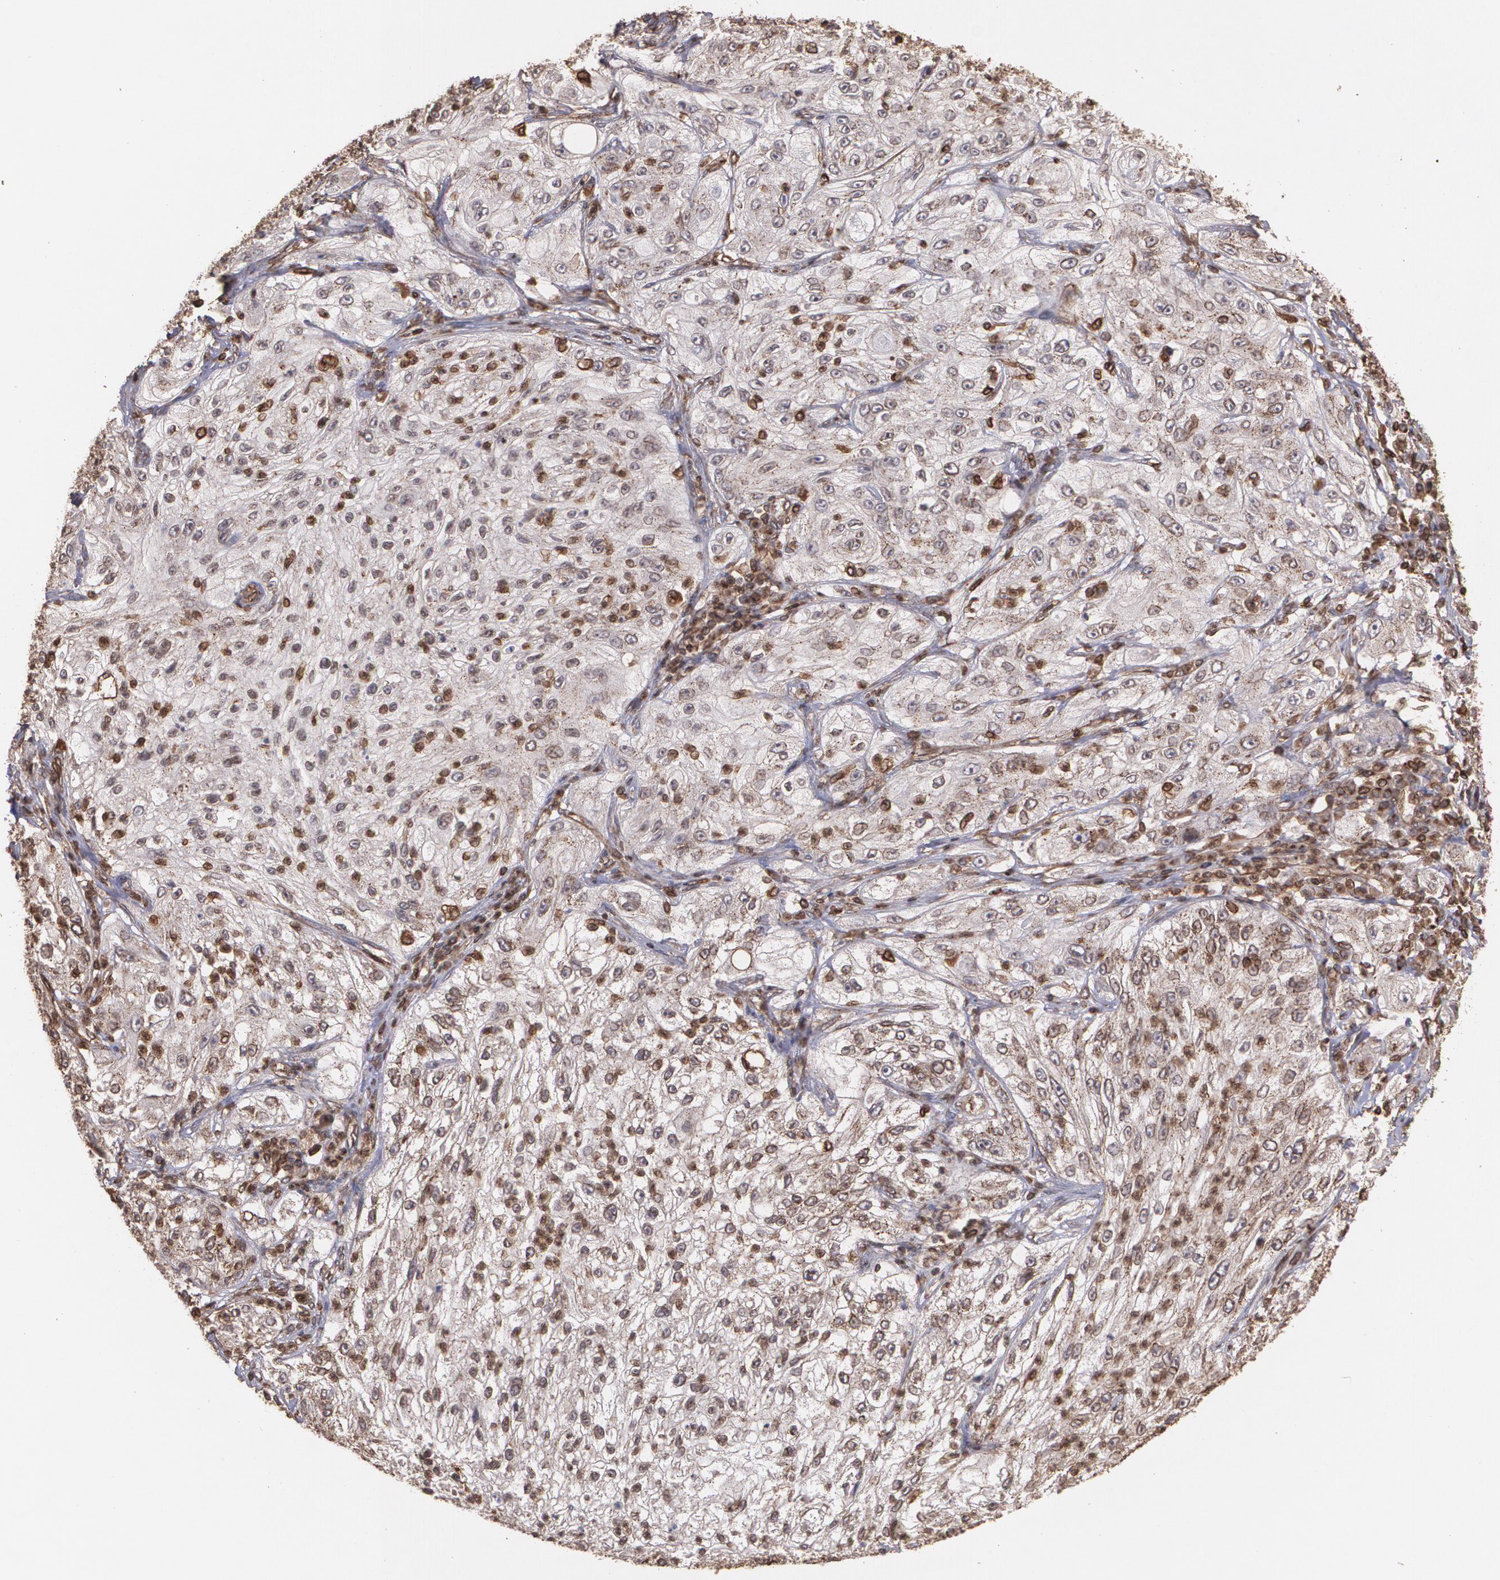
{"staining": {"intensity": "weak", "quantity": "25%-75%", "location": "cytoplasmic/membranous"}, "tissue": "lung cancer", "cell_type": "Tumor cells", "image_type": "cancer", "snomed": [{"axis": "morphology", "description": "Inflammation, NOS"}, {"axis": "morphology", "description": "Squamous cell carcinoma, NOS"}, {"axis": "topography", "description": "Lymph node"}, {"axis": "topography", "description": "Soft tissue"}, {"axis": "topography", "description": "Lung"}], "caption": "Lung cancer (squamous cell carcinoma) tissue displays weak cytoplasmic/membranous staining in approximately 25%-75% of tumor cells", "gene": "TRIP11", "patient": {"sex": "male", "age": 66}}